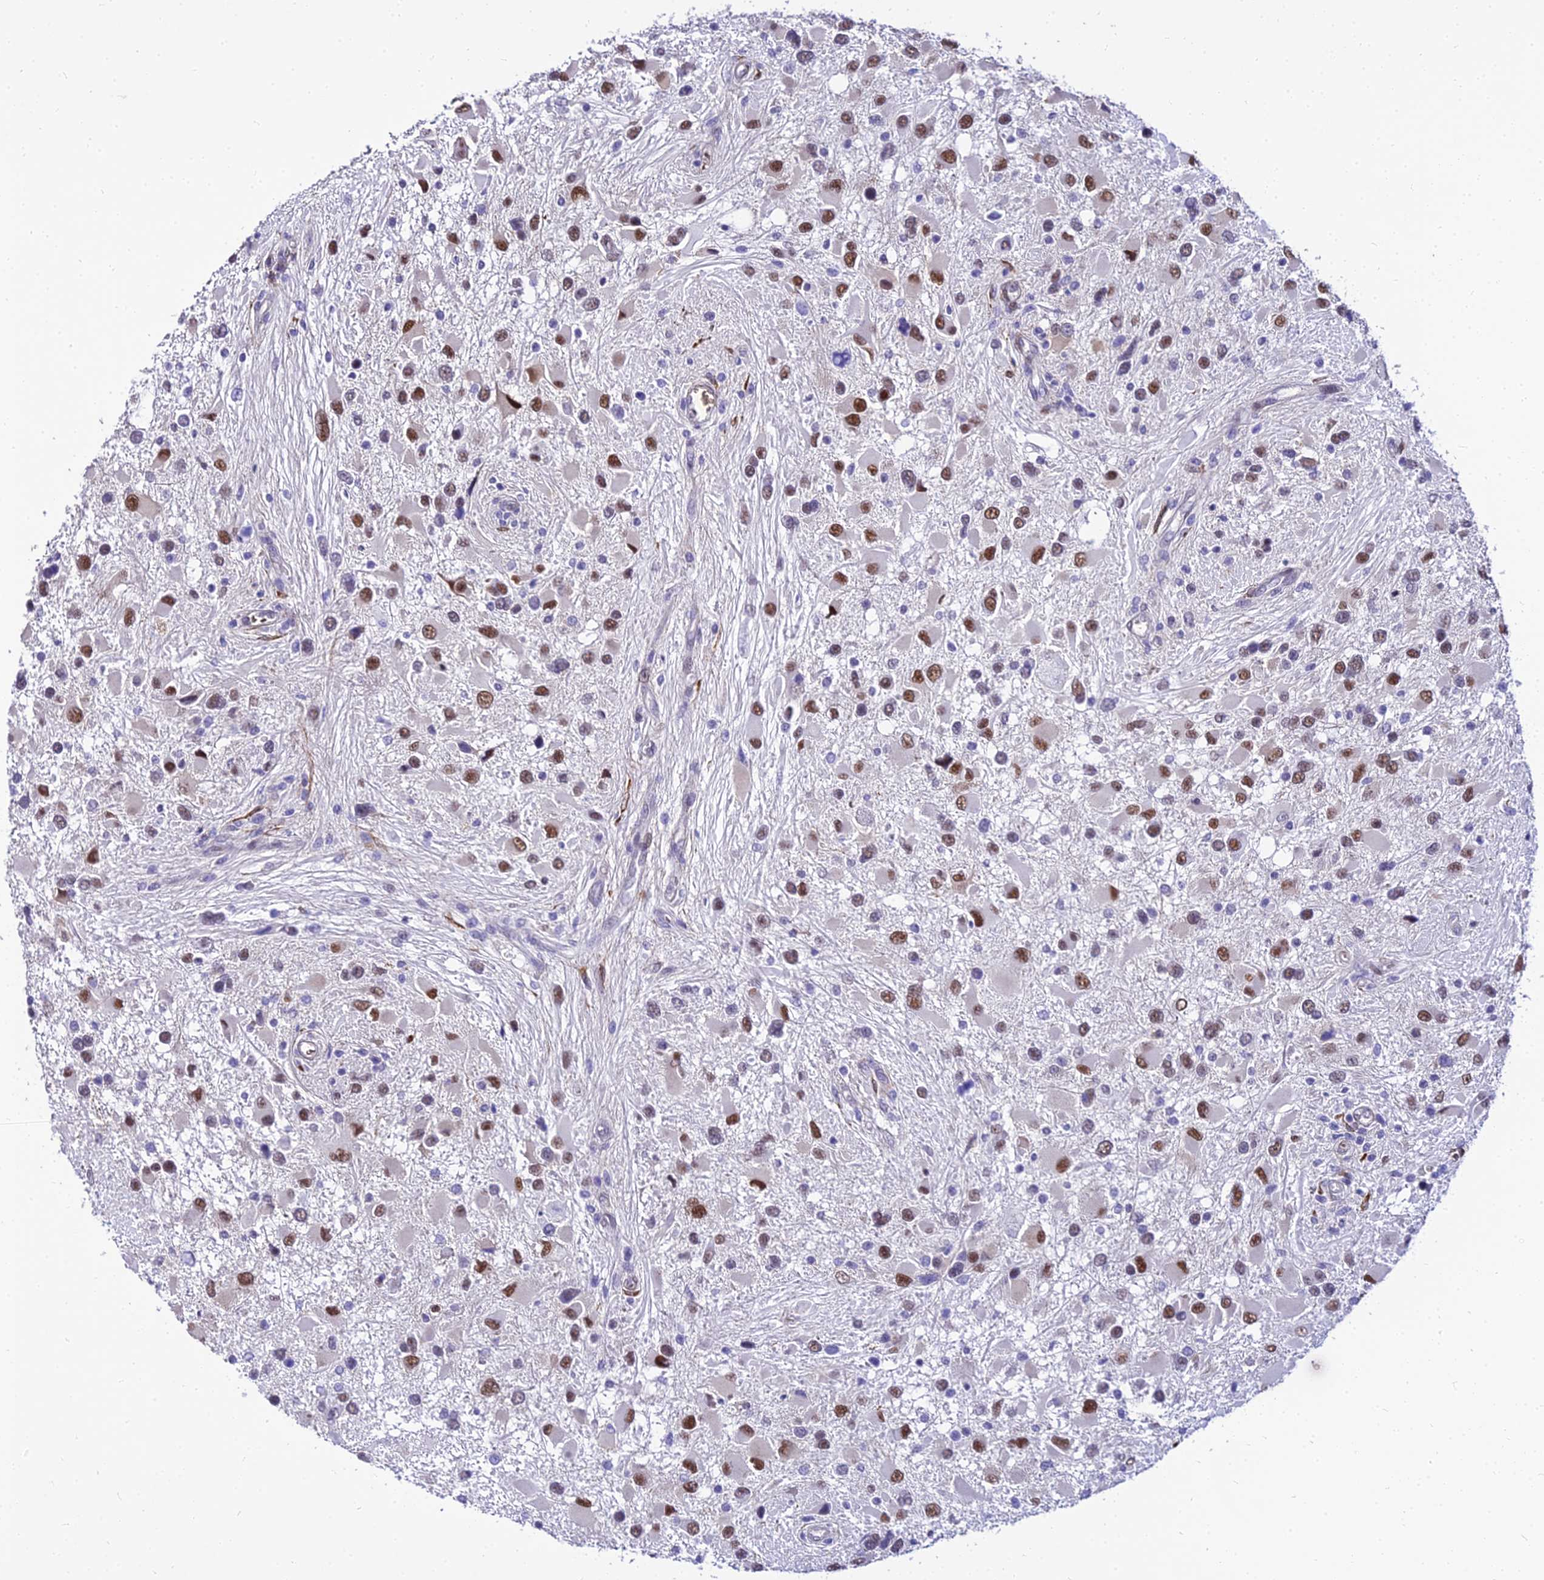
{"staining": {"intensity": "moderate", "quantity": ">75%", "location": "nuclear"}, "tissue": "glioma", "cell_type": "Tumor cells", "image_type": "cancer", "snomed": [{"axis": "morphology", "description": "Glioma, malignant, High grade"}, {"axis": "topography", "description": "Brain"}], "caption": "Human glioma stained with a protein marker reveals moderate staining in tumor cells.", "gene": "BCL9", "patient": {"sex": "male", "age": 53}}